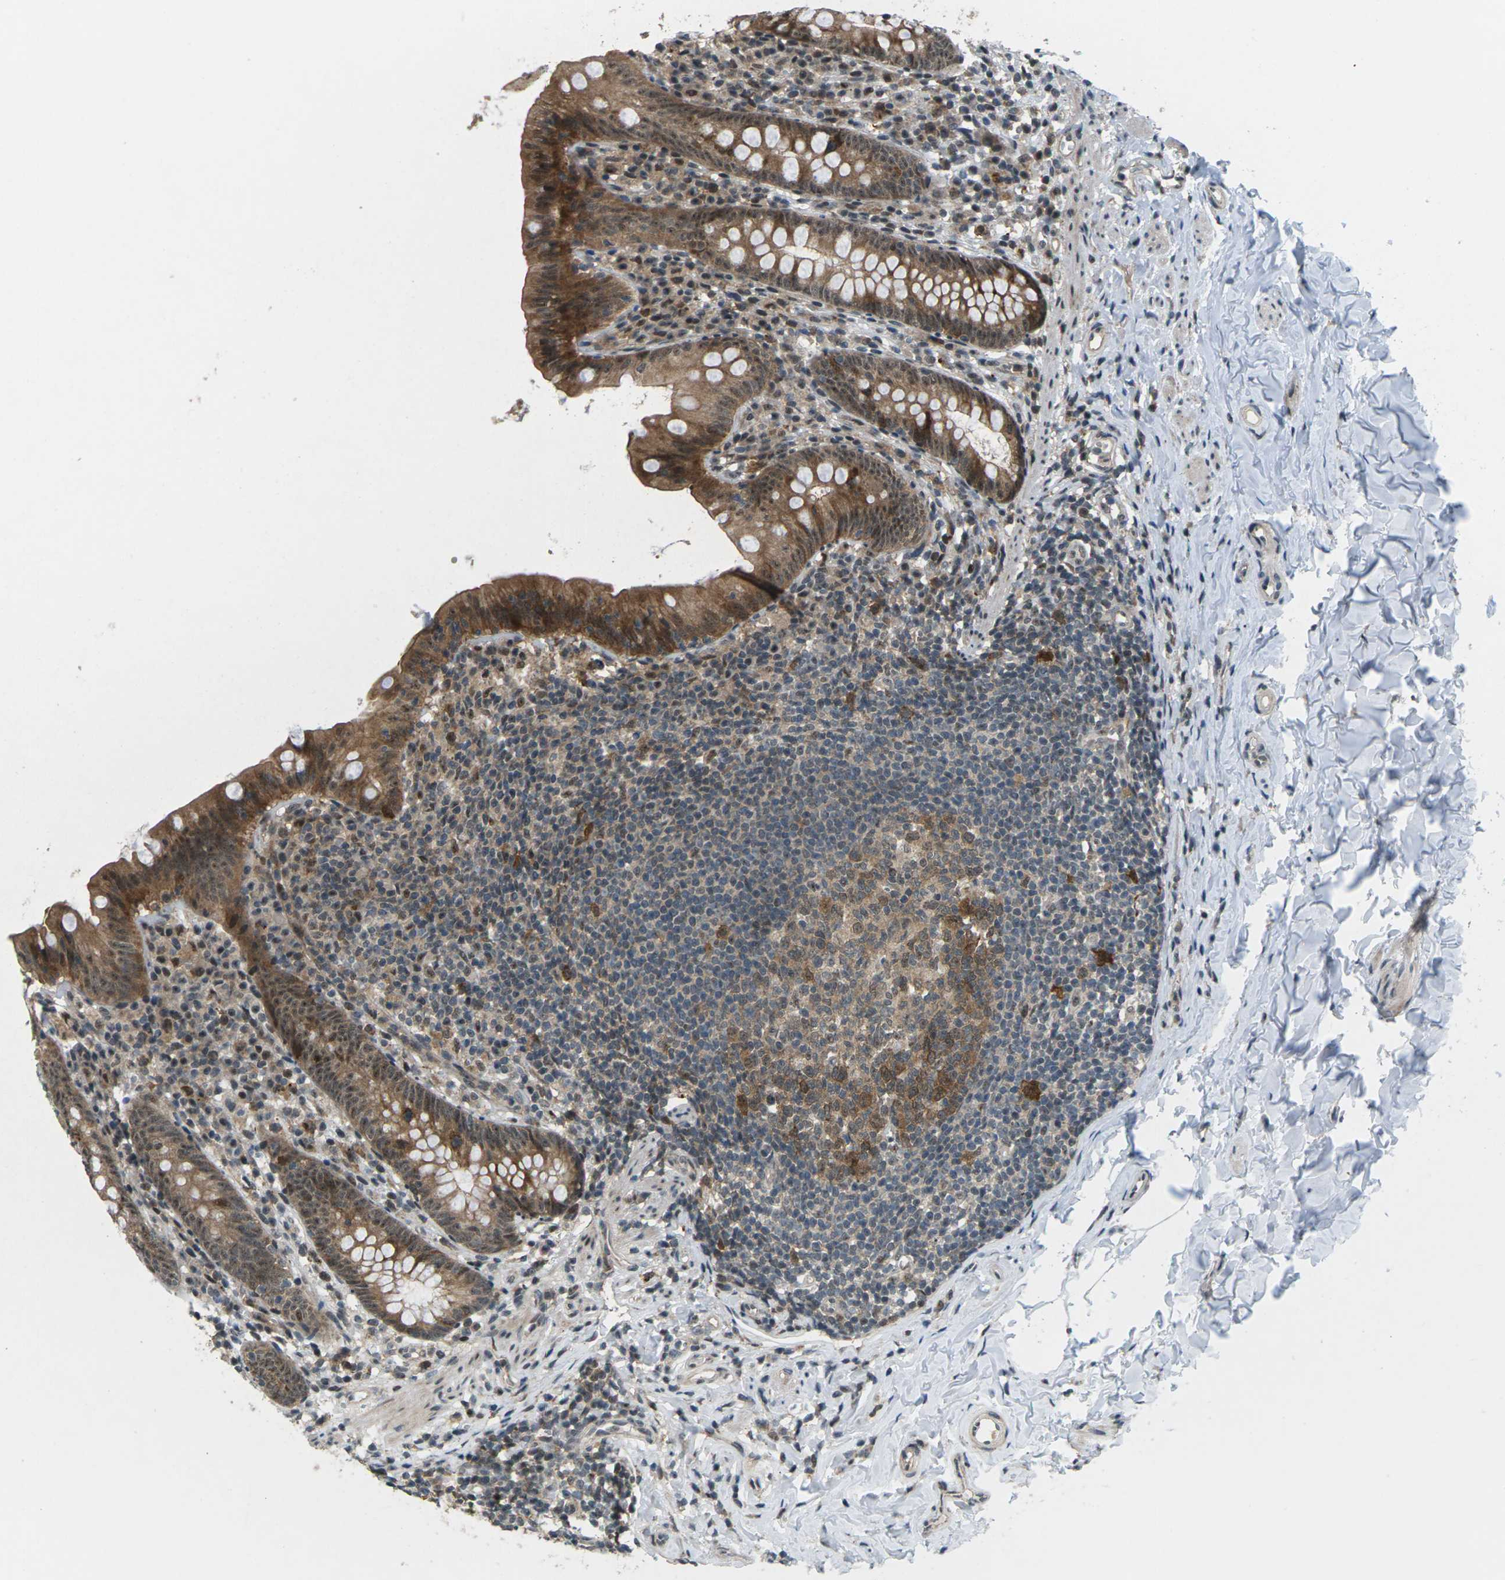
{"staining": {"intensity": "moderate", "quantity": ">75%", "location": "cytoplasmic/membranous,nuclear"}, "tissue": "appendix", "cell_type": "Glandular cells", "image_type": "normal", "snomed": [{"axis": "morphology", "description": "Normal tissue, NOS"}, {"axis": "topography", "description": "Appendix"}], "caption": "Immunohistochemical staining of normal human appendix exhibits medium levels of moderate cytoplasmic/membranous,nuclear expression in approximately >75% of glandular cells.", "gene": "UBE2S", "patient": {"sex": "male", "age": 52}}